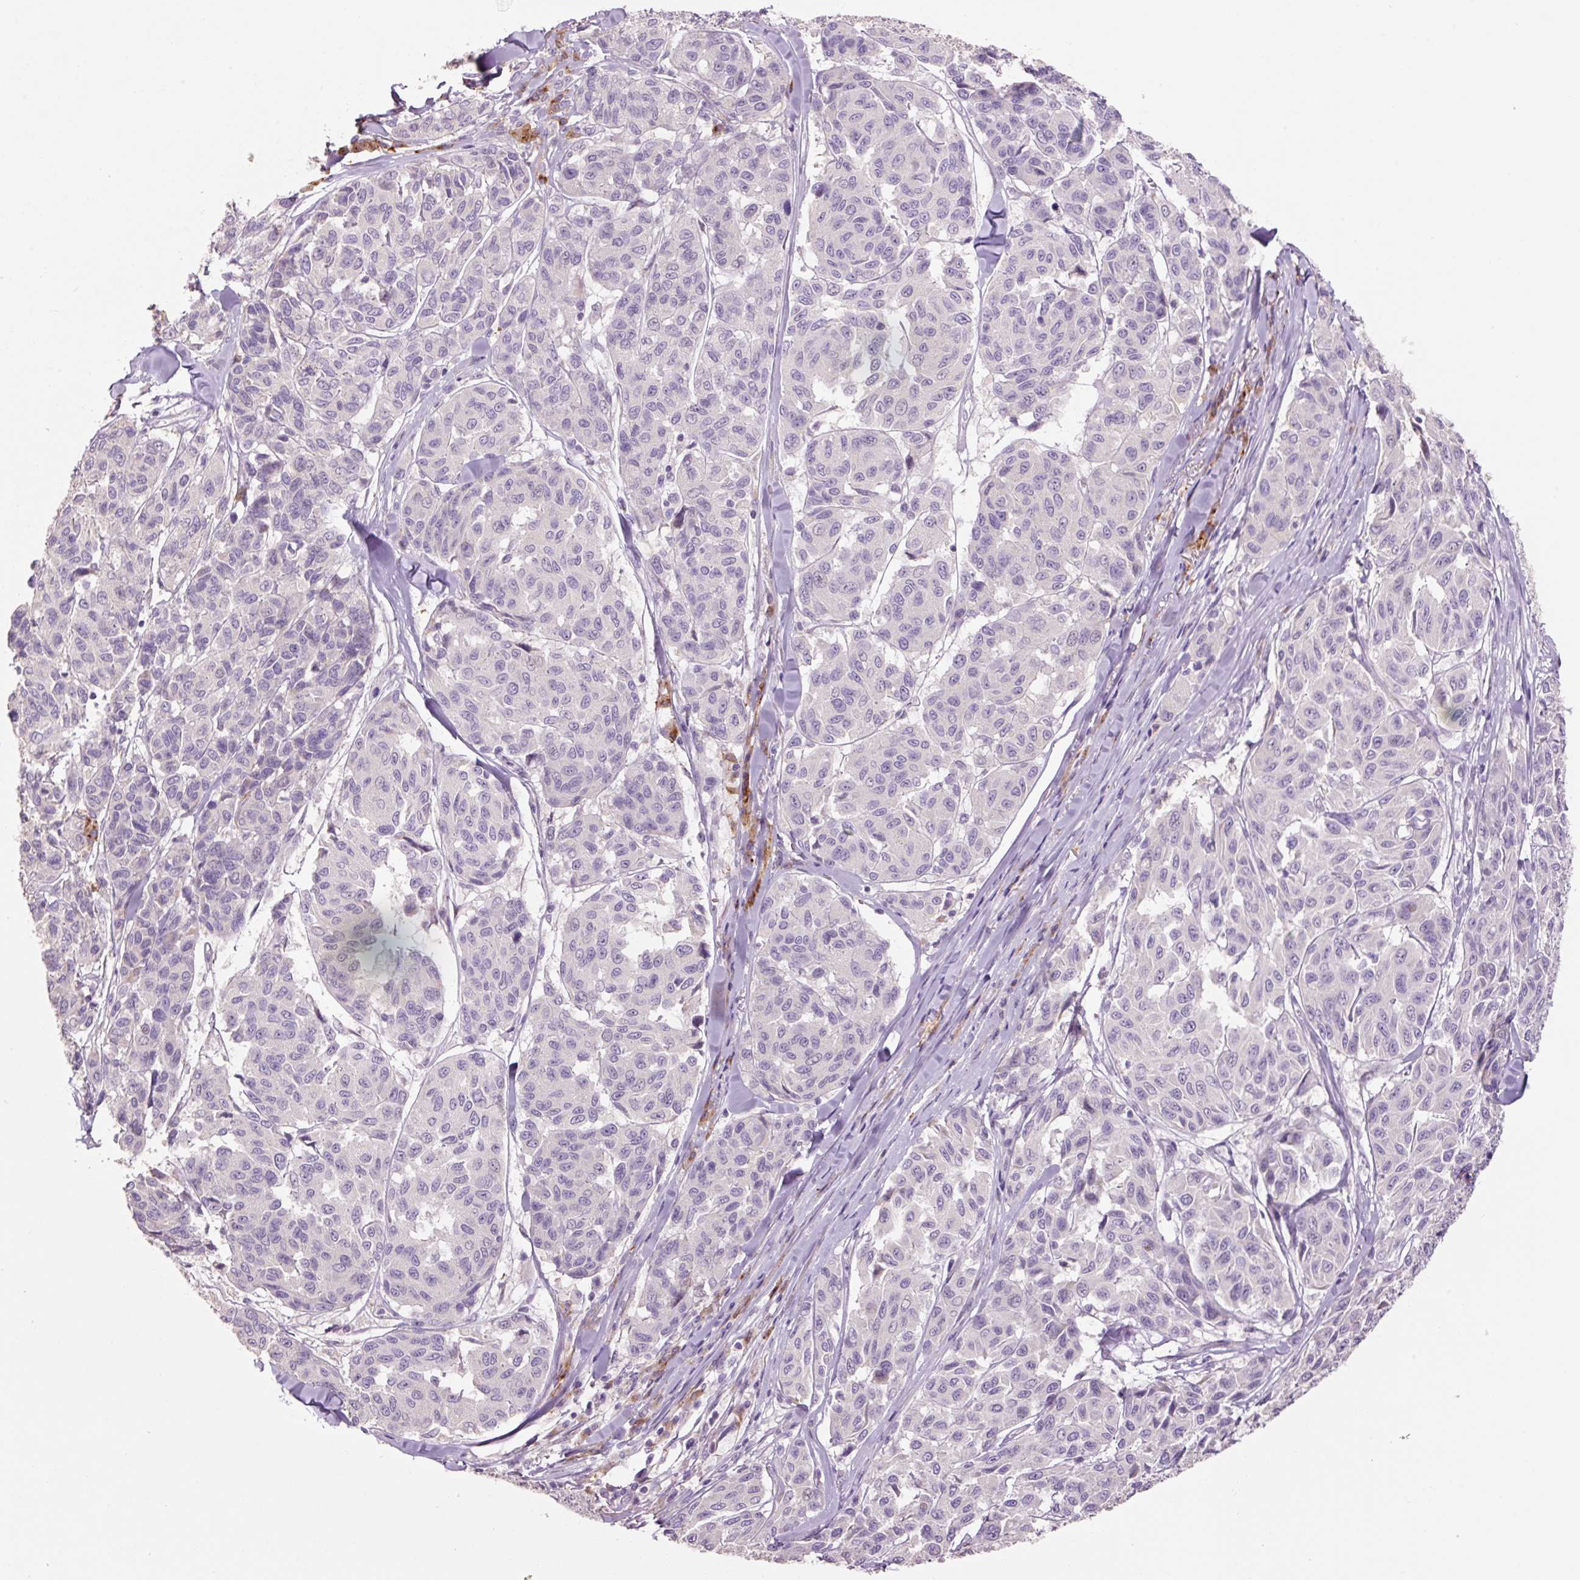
{"staining": {"intensity": "negative", "quantity": "none", "location": "none"}, "tissue": "melanoma", "cell_type": "Tumor cells", "image_type": "cancer", "snomed": [{"axis": "morphology", "description": "Malignant melanoma, NOS"}, {"axis": "topography", "description": "Skin"}], "caption": "Tumor cells show no significant protein staining in melanoma.", "gene": "HAX1", "patient": {"sex": "female", "age": 66}}